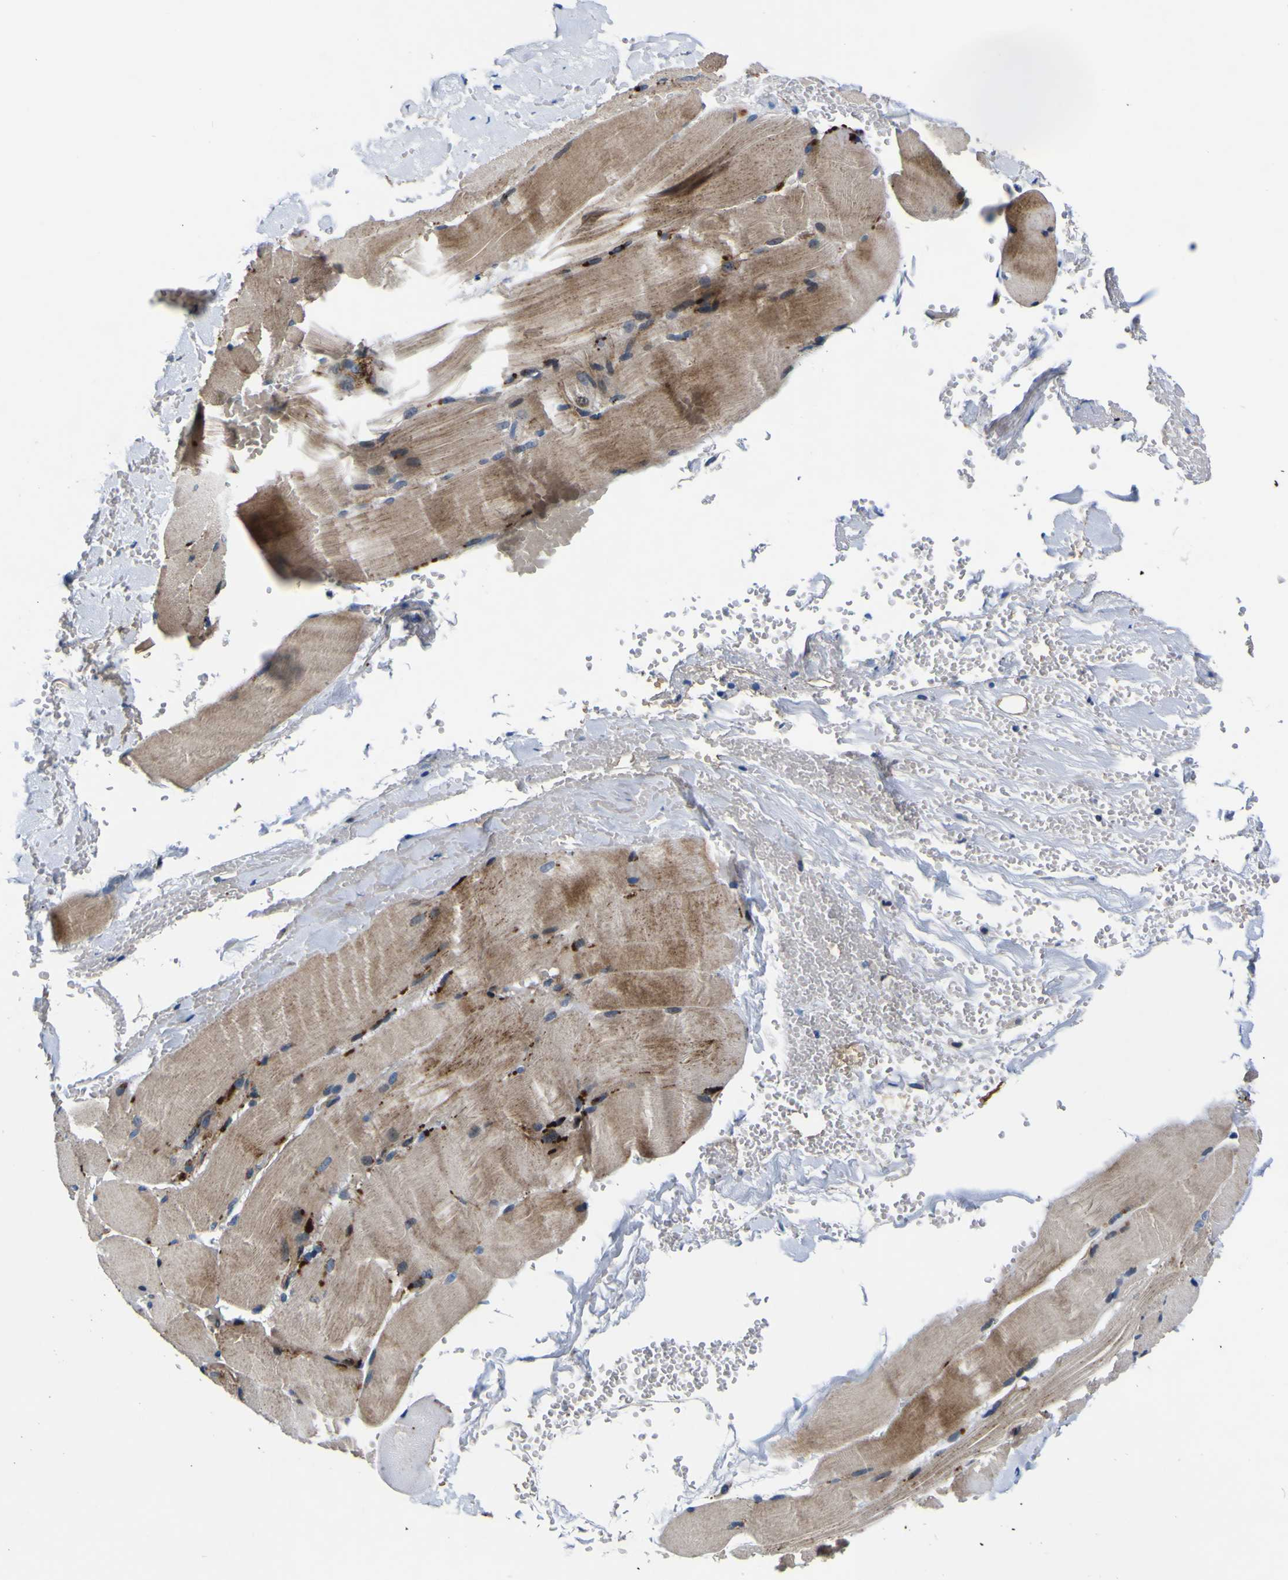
{"staining": {"intensity": "moderate", "quantity": ">75%", "location": "cytoplasmic/membranous"}, "tissue": "skeletal muscle", "cell_type": "Myocytes", "image_type": "normal", "snomed": [{"axis": "morphology", "description": "Normal tissue, NOS"}, {"axis": "topography", "description": "Skin"}, {"axis": "topography", "description": "Skeletal muscle"}], "caption": "About >75% of myocytes in benign human skeletal muscle exhibit moderate cytoplasmic/membranous protein staining as visualized by brown immunohistochemical staining.", "gene": "AGAP3", "patient": {"sex": "male", "age": 83}}